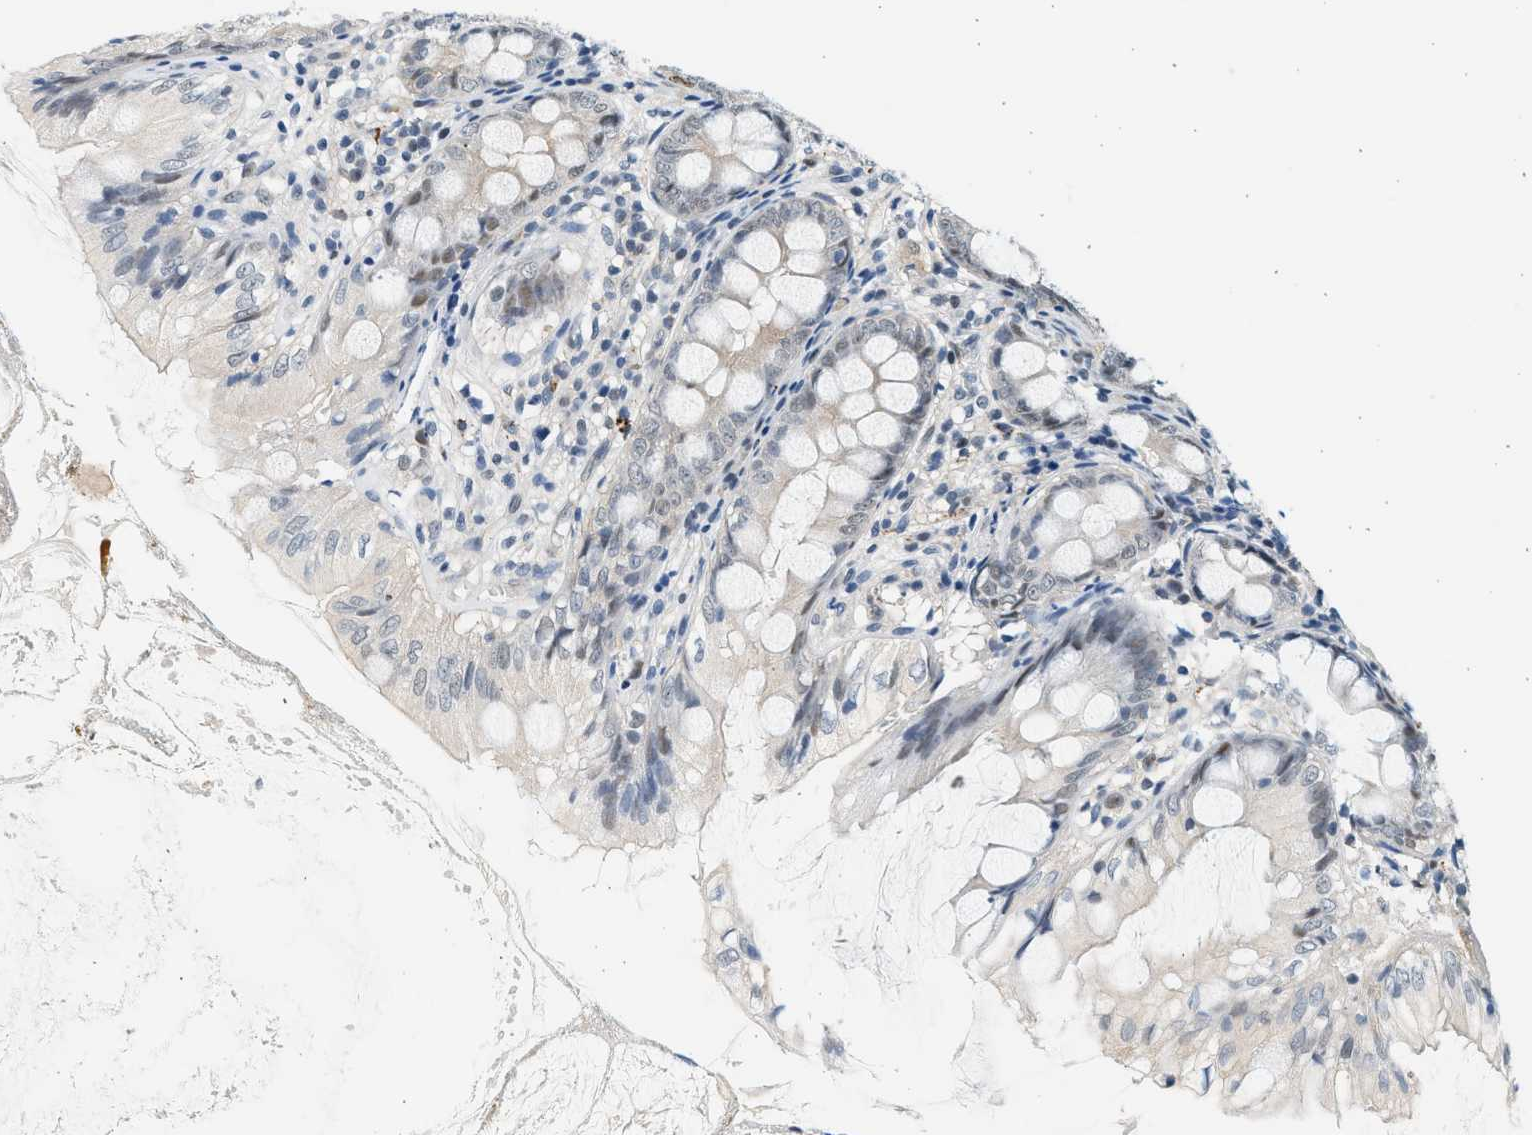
{"staining": {"intensity": "weak", "quantity": "25%-75%", "location": "nuclear"}, "tissue": "appendix", "cell_type": "Glandular cells", "image_type": "normal", "snomed": [{"axis": "morphology", "description": "Normal tissue, NOS"}, {"axis": "topography", "description": "Appendix"}], "caption": "Weak nuclear staining is appreciated in about 25%-75% of glandular cells in benign appendix. (brown staining indicates protein expression, while blue staining denotes nuclei).", "gene": "HIPK1", "patient": {"sex": "female", "age": 77}}